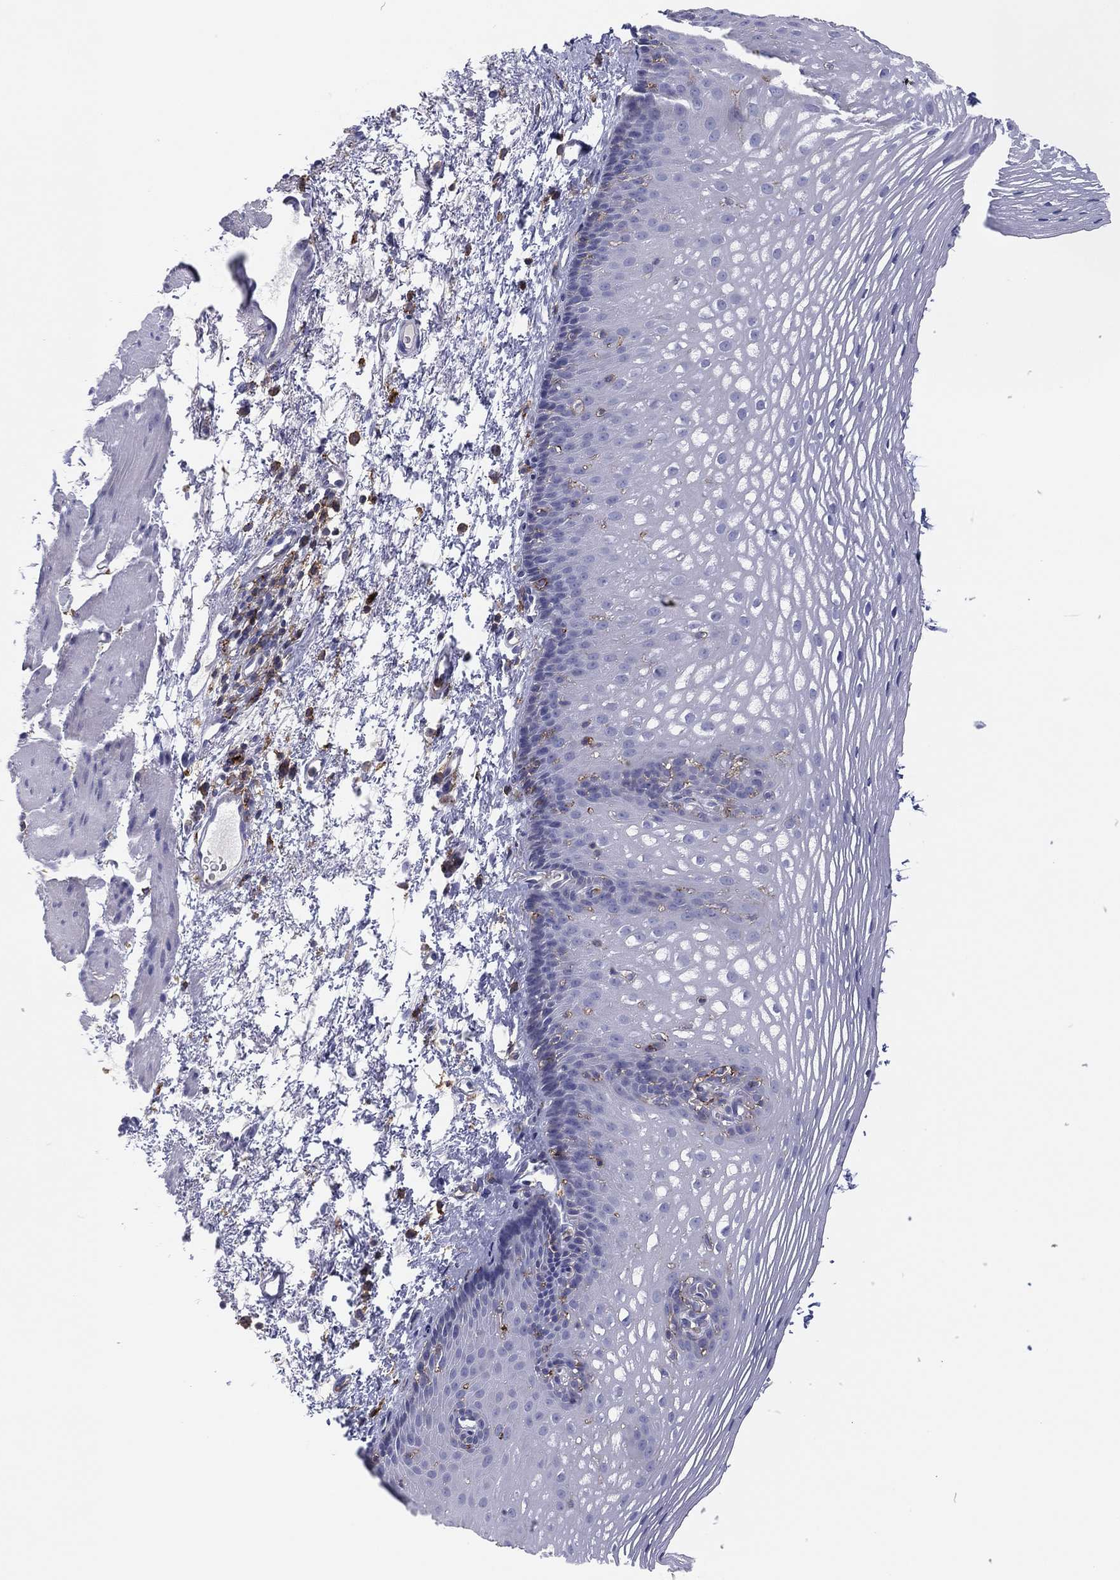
{"staining": {"intensity": "negative", "quantity": "none", "location": "none"}, "tissue": "esophagus", "cell_type": "Squamous epithelial cells", "image_type": "normal", "snomed": [{"axis": "morphology", "description": "Normal tissue, NOS"}, {"axis": "topography", "description": "Esophagus"}], "caption": "Image shows no significant protein positivity in squamous epithelial cells of unremarkable esophagus.", "gene": "SELPLG", "patient": {"sex": "male", "age": 76}}